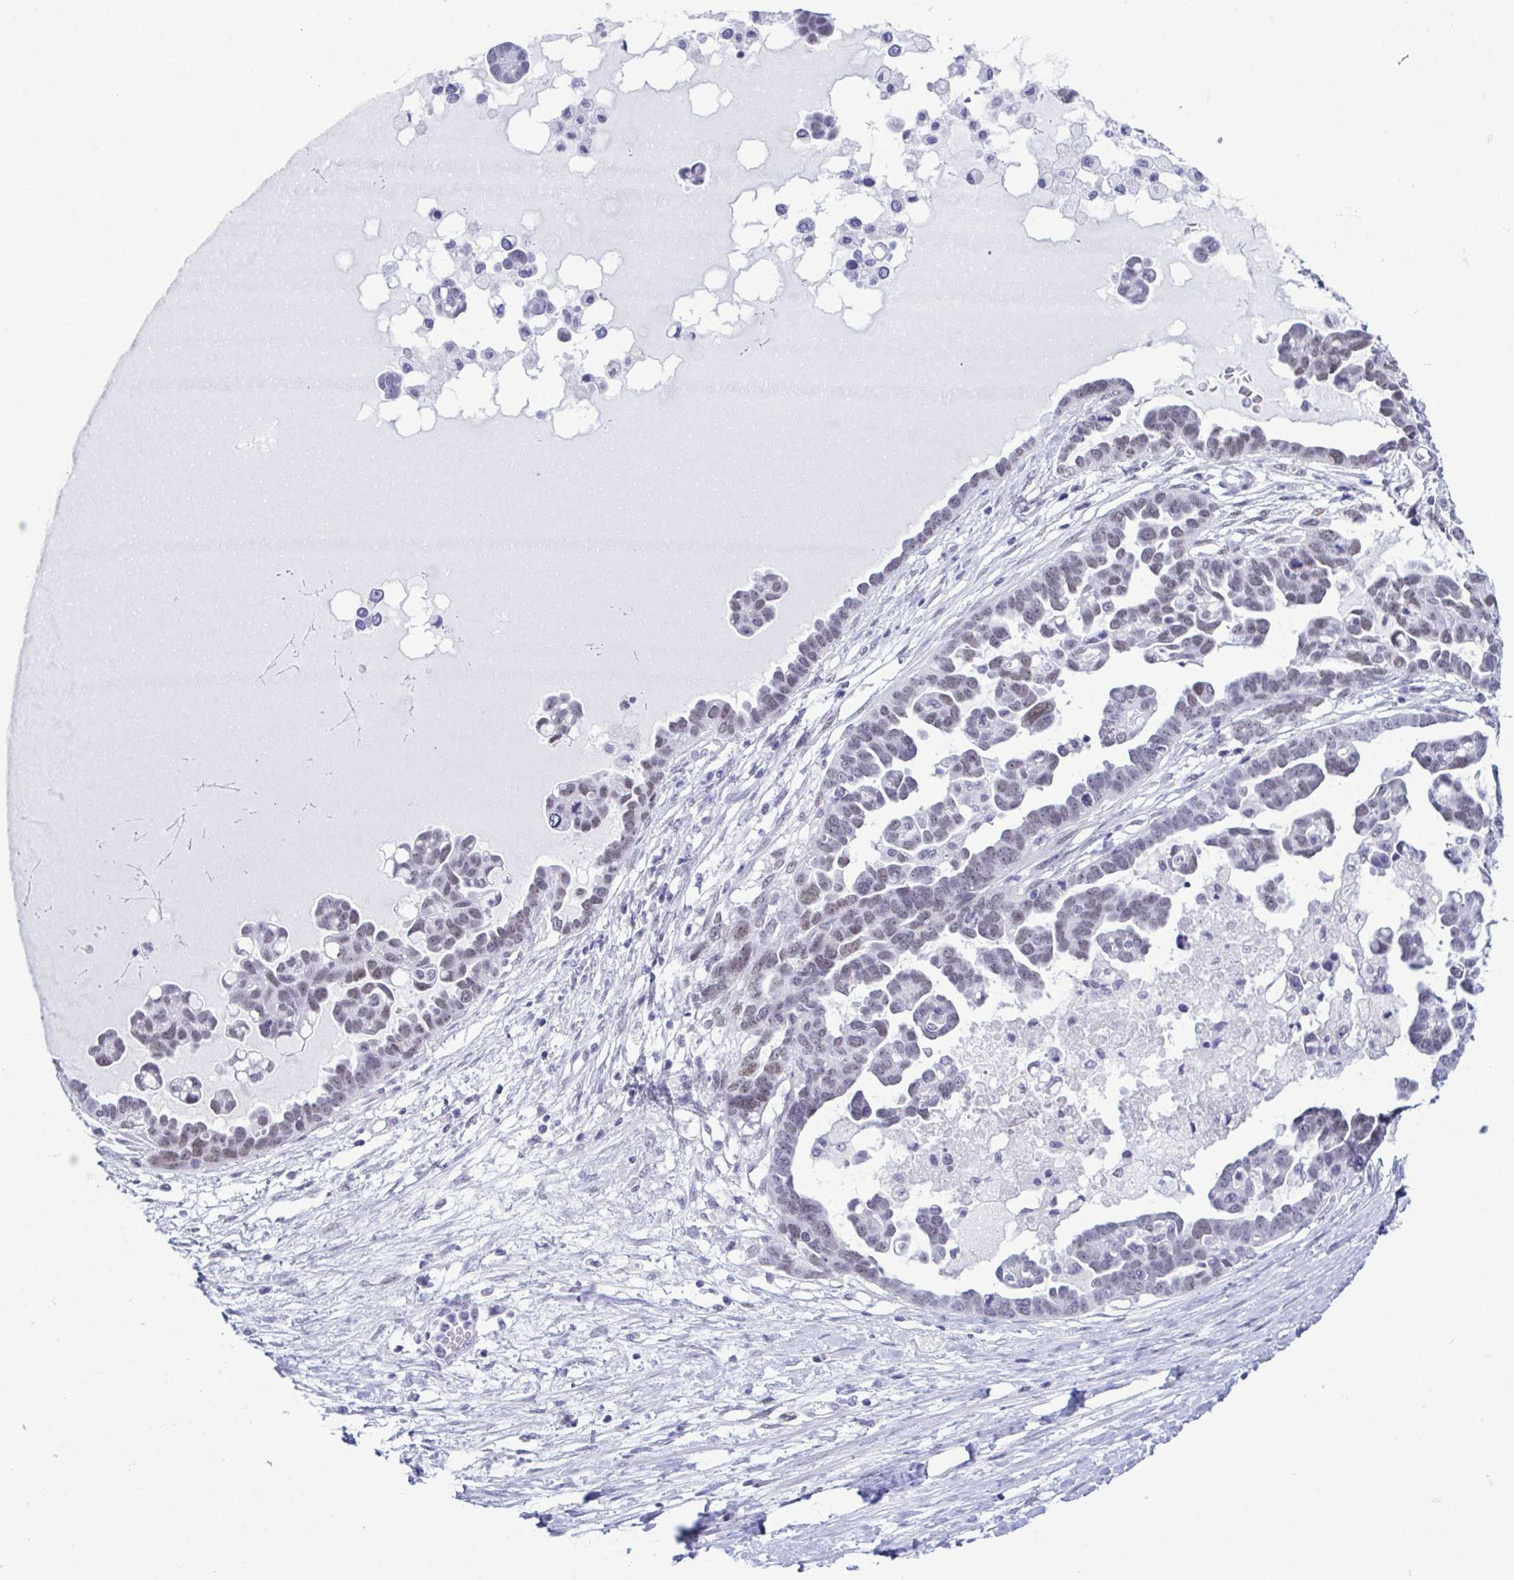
{"staining": {"intensity": "weak", "quantity": "25%-75%", "location": "nuclear"}, "tissue": "ovarian cancer", "cell_type": "Tumor cells", "image_type": "cancer", "snomed": [{"axis": "morphology", "description": "Cystadenocarcinoma, serous, NOS"}, {"axis": "topography", "description": "Ovary"}], "caption": "Approximately 25%-75% of tumor cells in serous cystadenocarcinoma (ovarian) exhibit weak nuclear protein expression as visualized by brown immunohistochemical staining.", "gene": "SUGP2", "patient": {"sex": "female", "age": 54}}